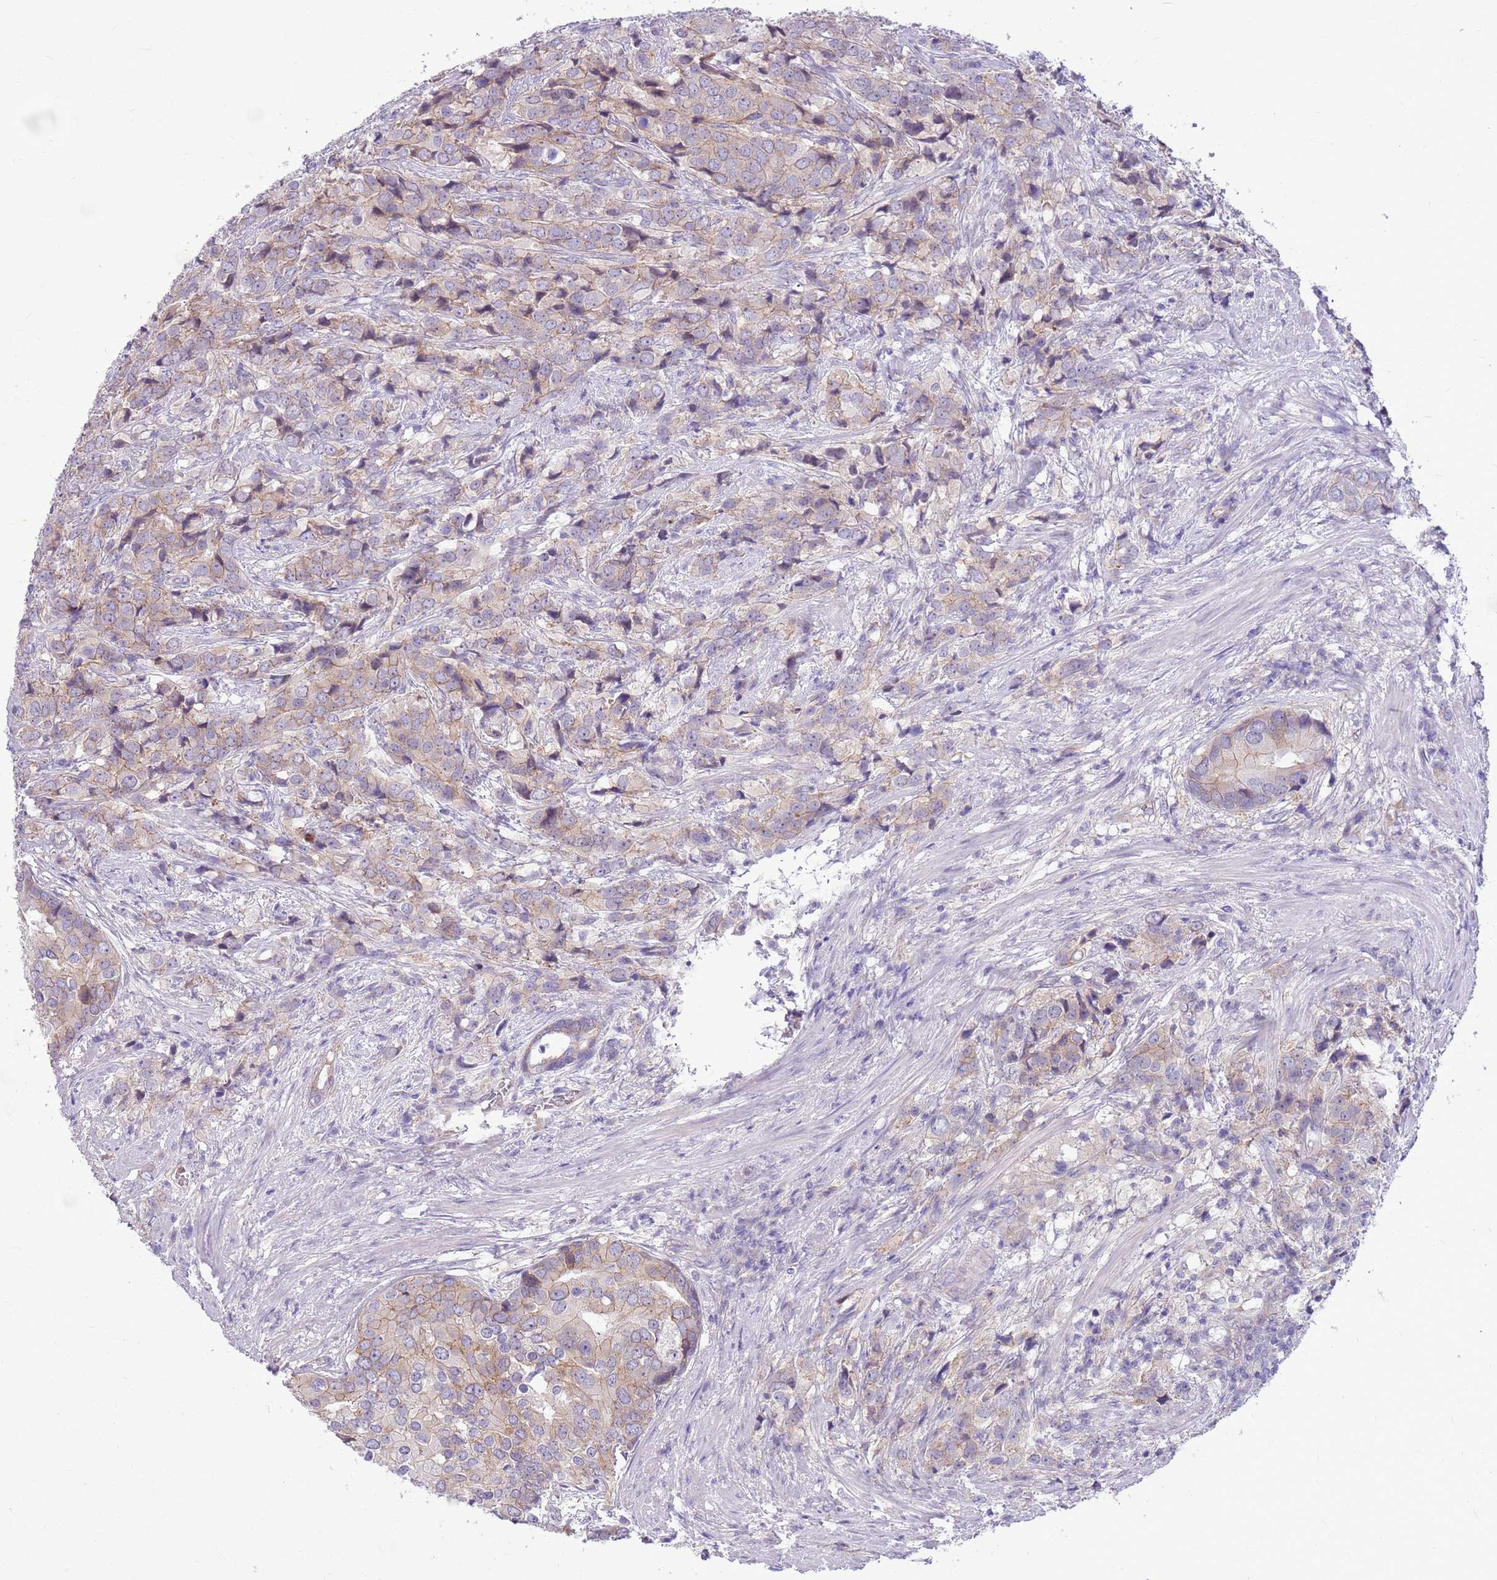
{"staining": {"intensity": "weak", "quantity": "25%-75%", "location": "cytoplasmic/membranous"}, "tissue": "prostate cancer", "cell_type": "Tumor cells", "image_type": "cancer", "snomed": [{"axis": "morphology", "description": "Adenocarcinoma, High grade"}, {"axis": "topography", "description": "Prostate"}], "caption": "Prostate cancer (high-grade adenocarcinoma) tissue shows weak cytoplasmic/membranous expression in approximately 25%-75% of tumor cells", "gene": "PARP8", "patient": {"sex": "male", "age": 62}}